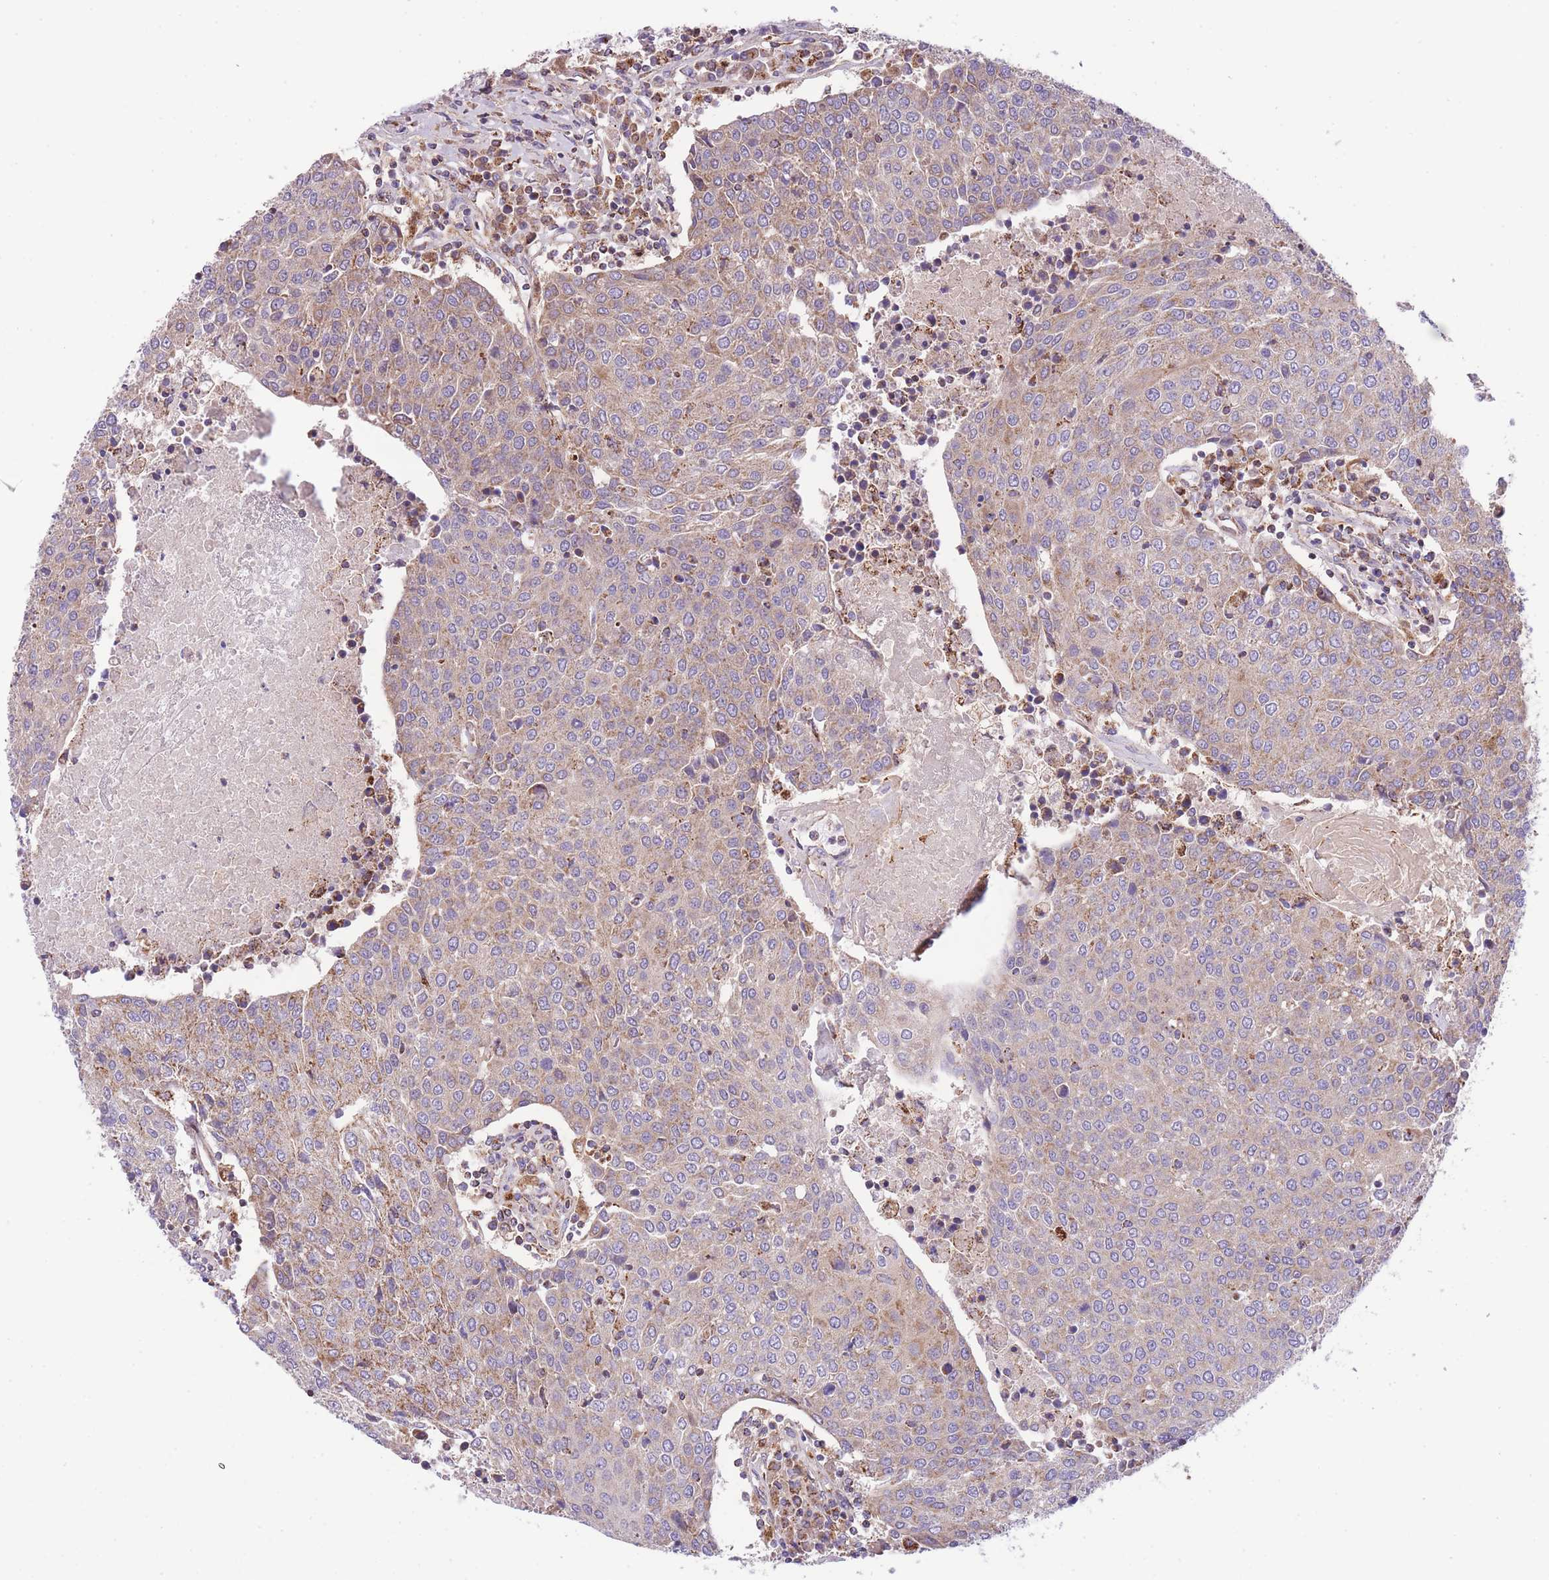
{"staining": {"intensity": "moderate", "quantity": ">75%", "location": "cytoplasmic/membranous"}, "tissue": "urothelial cancer", "cell_type": "Tumor cells", "image_type": "cancer", "snomed": [{"axis": "morphology", "description": "Urothelial carcinoma, High grade"}, {"axis": "topography", "description": "Urinary bladder"}], "caption": "Immunohistochemistry (IHC) image of urothelial cancer stained for a protein (brown), which exhibits medium levels of moderate cytoplasmic/membranous staining in about >75% of tumor cells.", "gene": "ST3GAL3", "patient": {"sex": "female", "age": 85}}